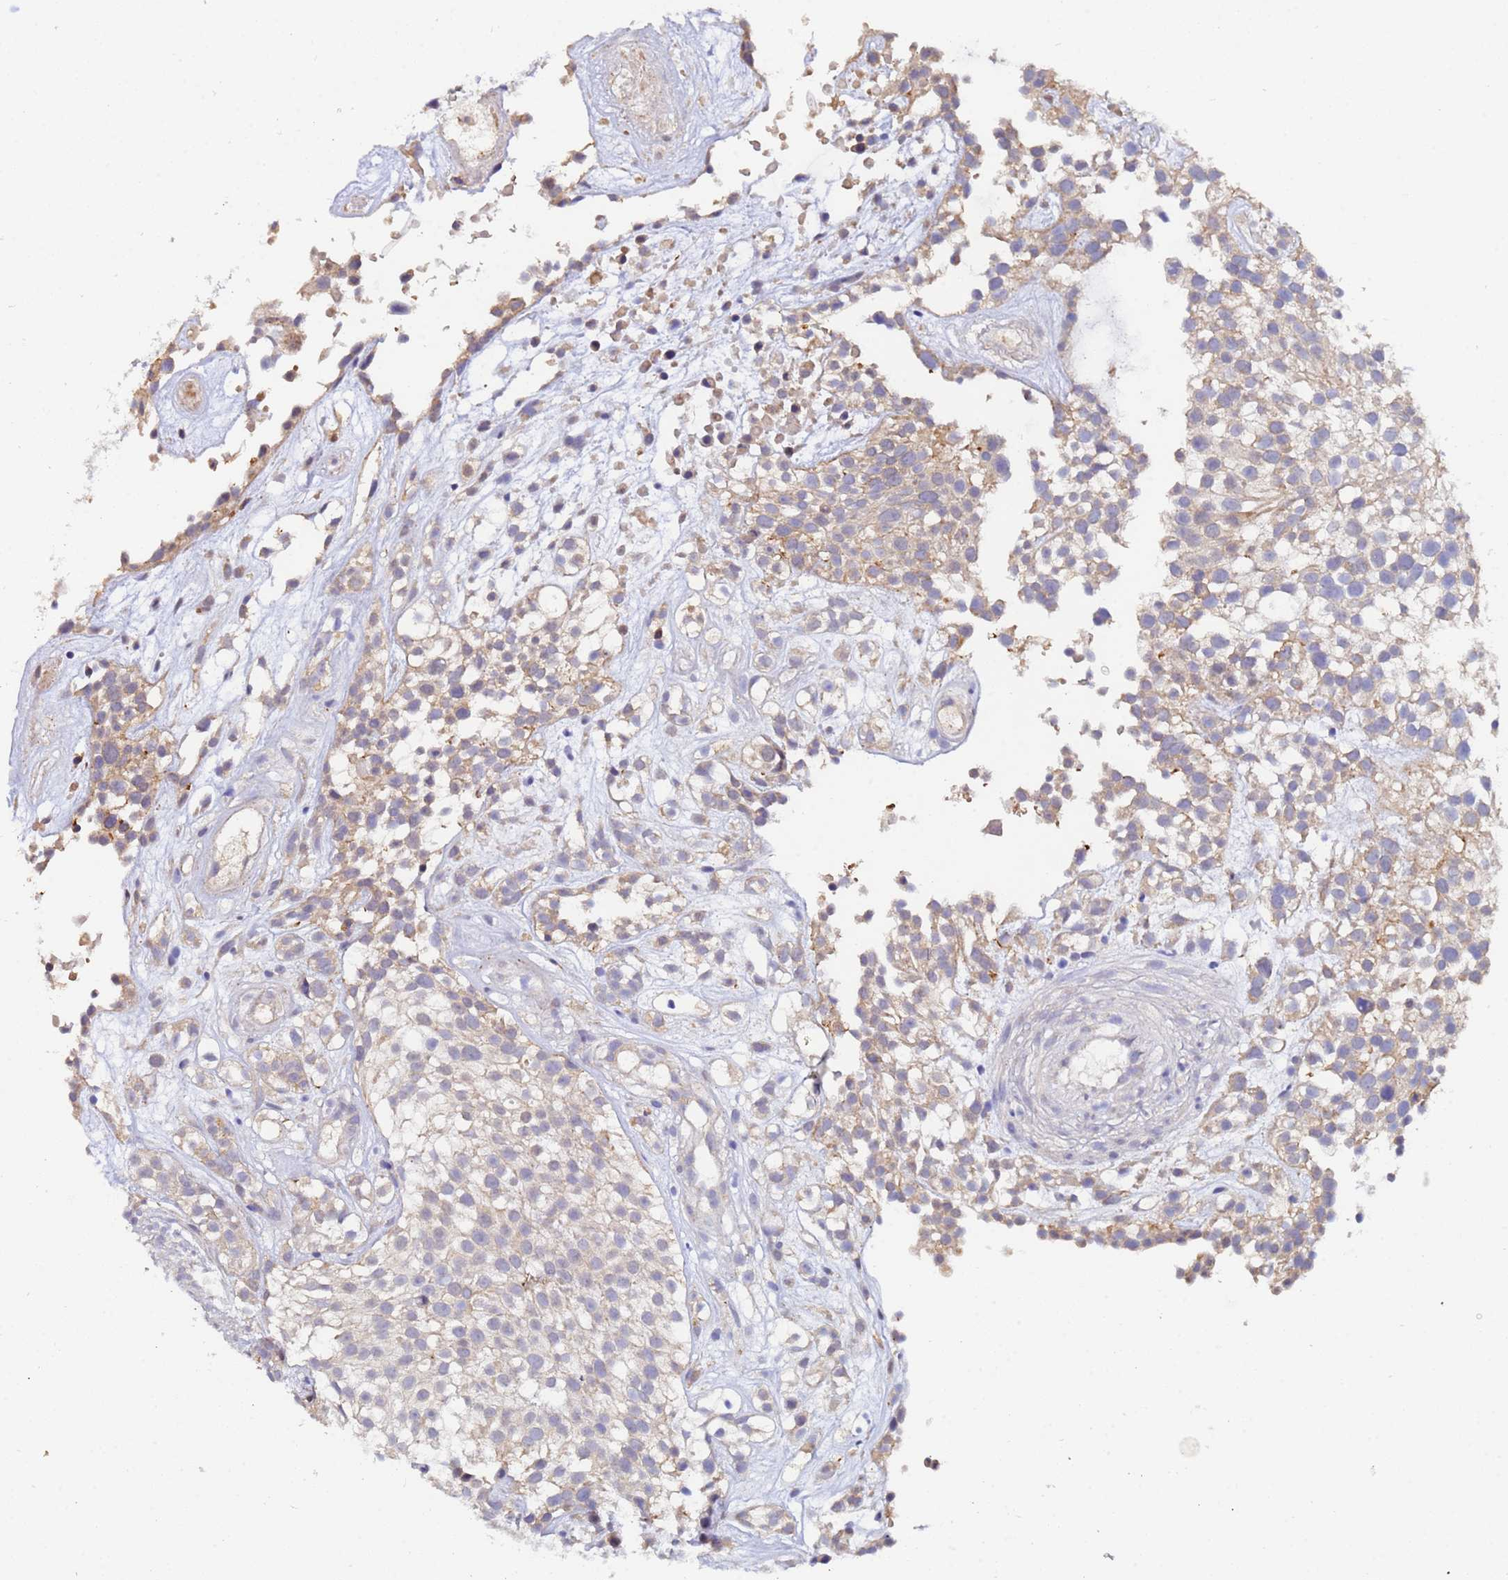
{"staining": {"intensity": "moderate", "quantity": "<25%", "location": "cytoplasmic/membranous"}, "tissue": "urothelial cancer", "cell_type": "Tumor cells", "image_type": "cancer", "snomed": [{"axis": "morphology", "description": "Urothelial carcinoma, High grade"}, {"axis": "topography", "description": "Urinary bladder"}], "caption": "The micrograph shows immunohistochemical staining of urothelial carcinoma (high-grade). There is moderate cytoplasmic/membranous staining is identified in approximately <25% of tumor cells. The protein of interest is shown in brown color, while the nuclei are stained blue.", "gene": "IHO1", "patient": {"sex": "male", "age": 56}}